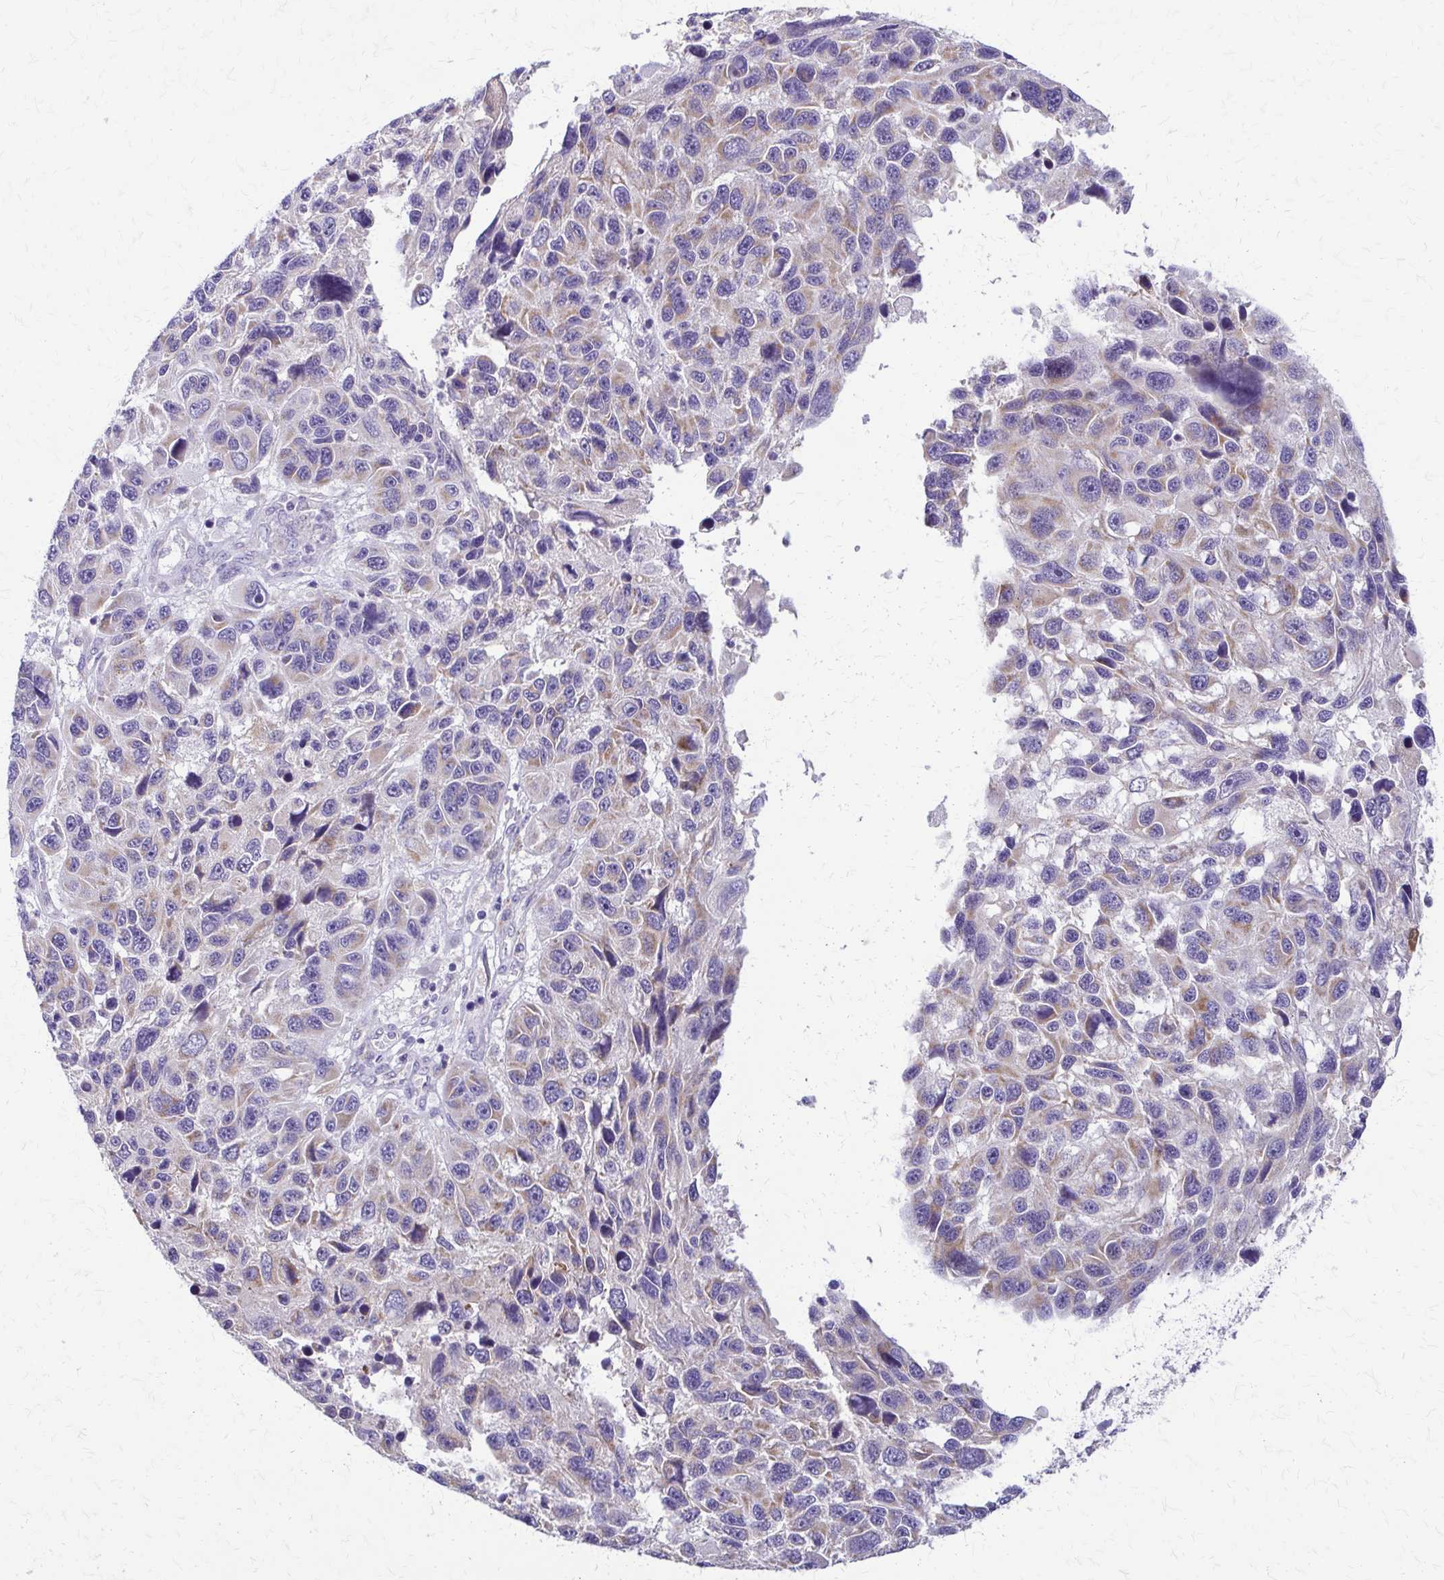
{"staining": {"intensity": "weak", "quantity": "<25%", "location": "cytoplasmic/membranous"}, "tissue": "melanoma", "cell_type": "Tumor cells", "image_type": "cancer", "snomed": [{"axis": "morphology", "description": "Malignant melanoma, NOS"}, {"axis": "topography", "description": "Skin"}], "caption": "Tumor cells show no significant expression in malignant melanoma.", "gene": "SAMD13", "patient": {"sex": "male", "age": 53}}